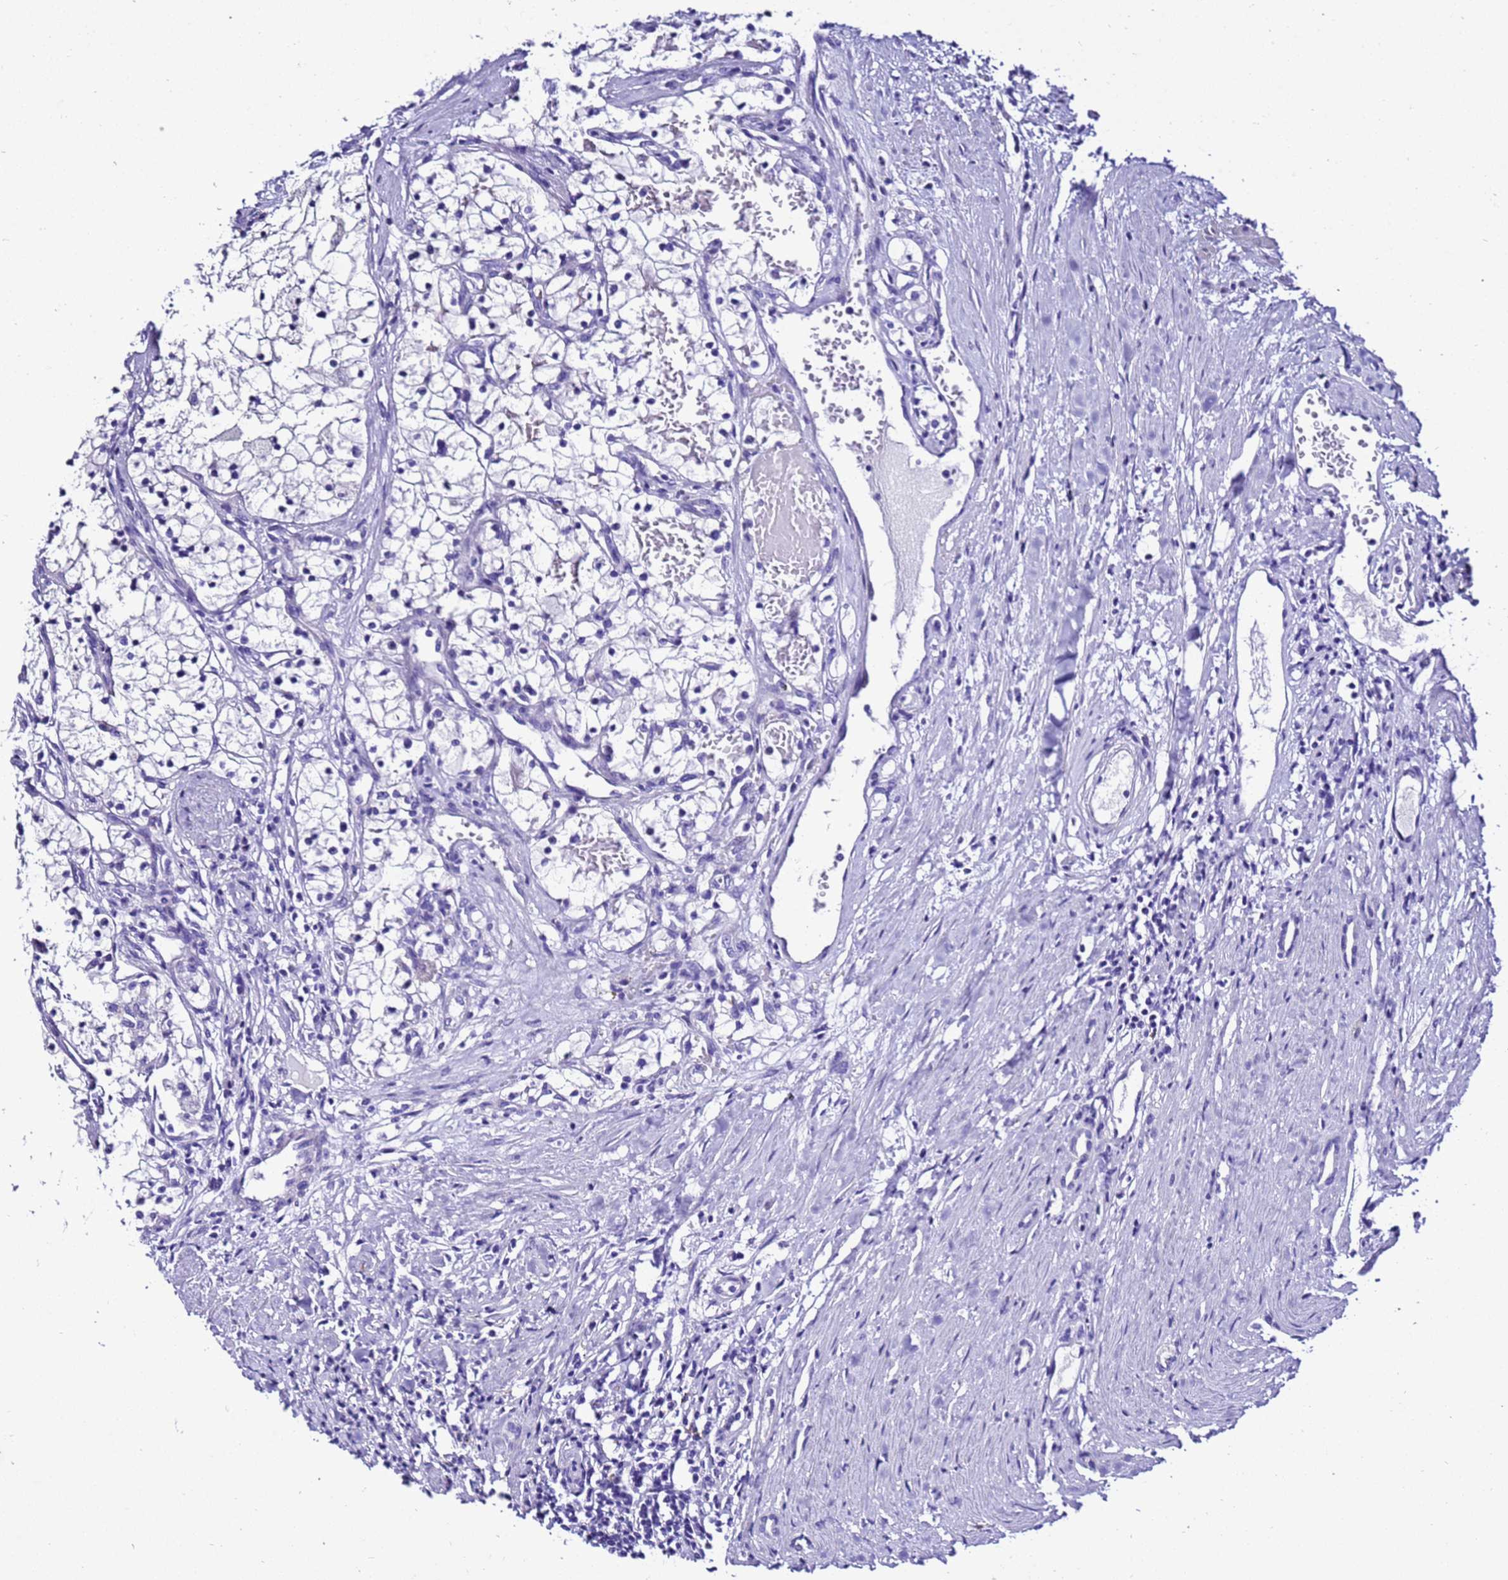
{"staining": {"intensity": "negative", "quantity": "none", "location": "none"}, "tissue": "renal cancer", "cell_type": "Tumor cells", "image_type": "cancer", "snomed": [{"axis": "morphology", "description": "Normal tissue, NOS"}, {"axis": "morphology", "description": "Adenocarcinoma, NOS"}, {"axis": "topography", "description": "Kidney"}], "caption": "An image of renal cancer (adenocarcinoma) stained for a protein displays no brown staining in tumor cells. The staining was performed using DAB (3,3'-diaminobenzidine) to visualize the protein expression in brown, while the nuclei were stained in blue with hematoxylin (Magnification: 20x).", "gene": "ZNF417", "patient": {"sex": "male", "age": 68}}